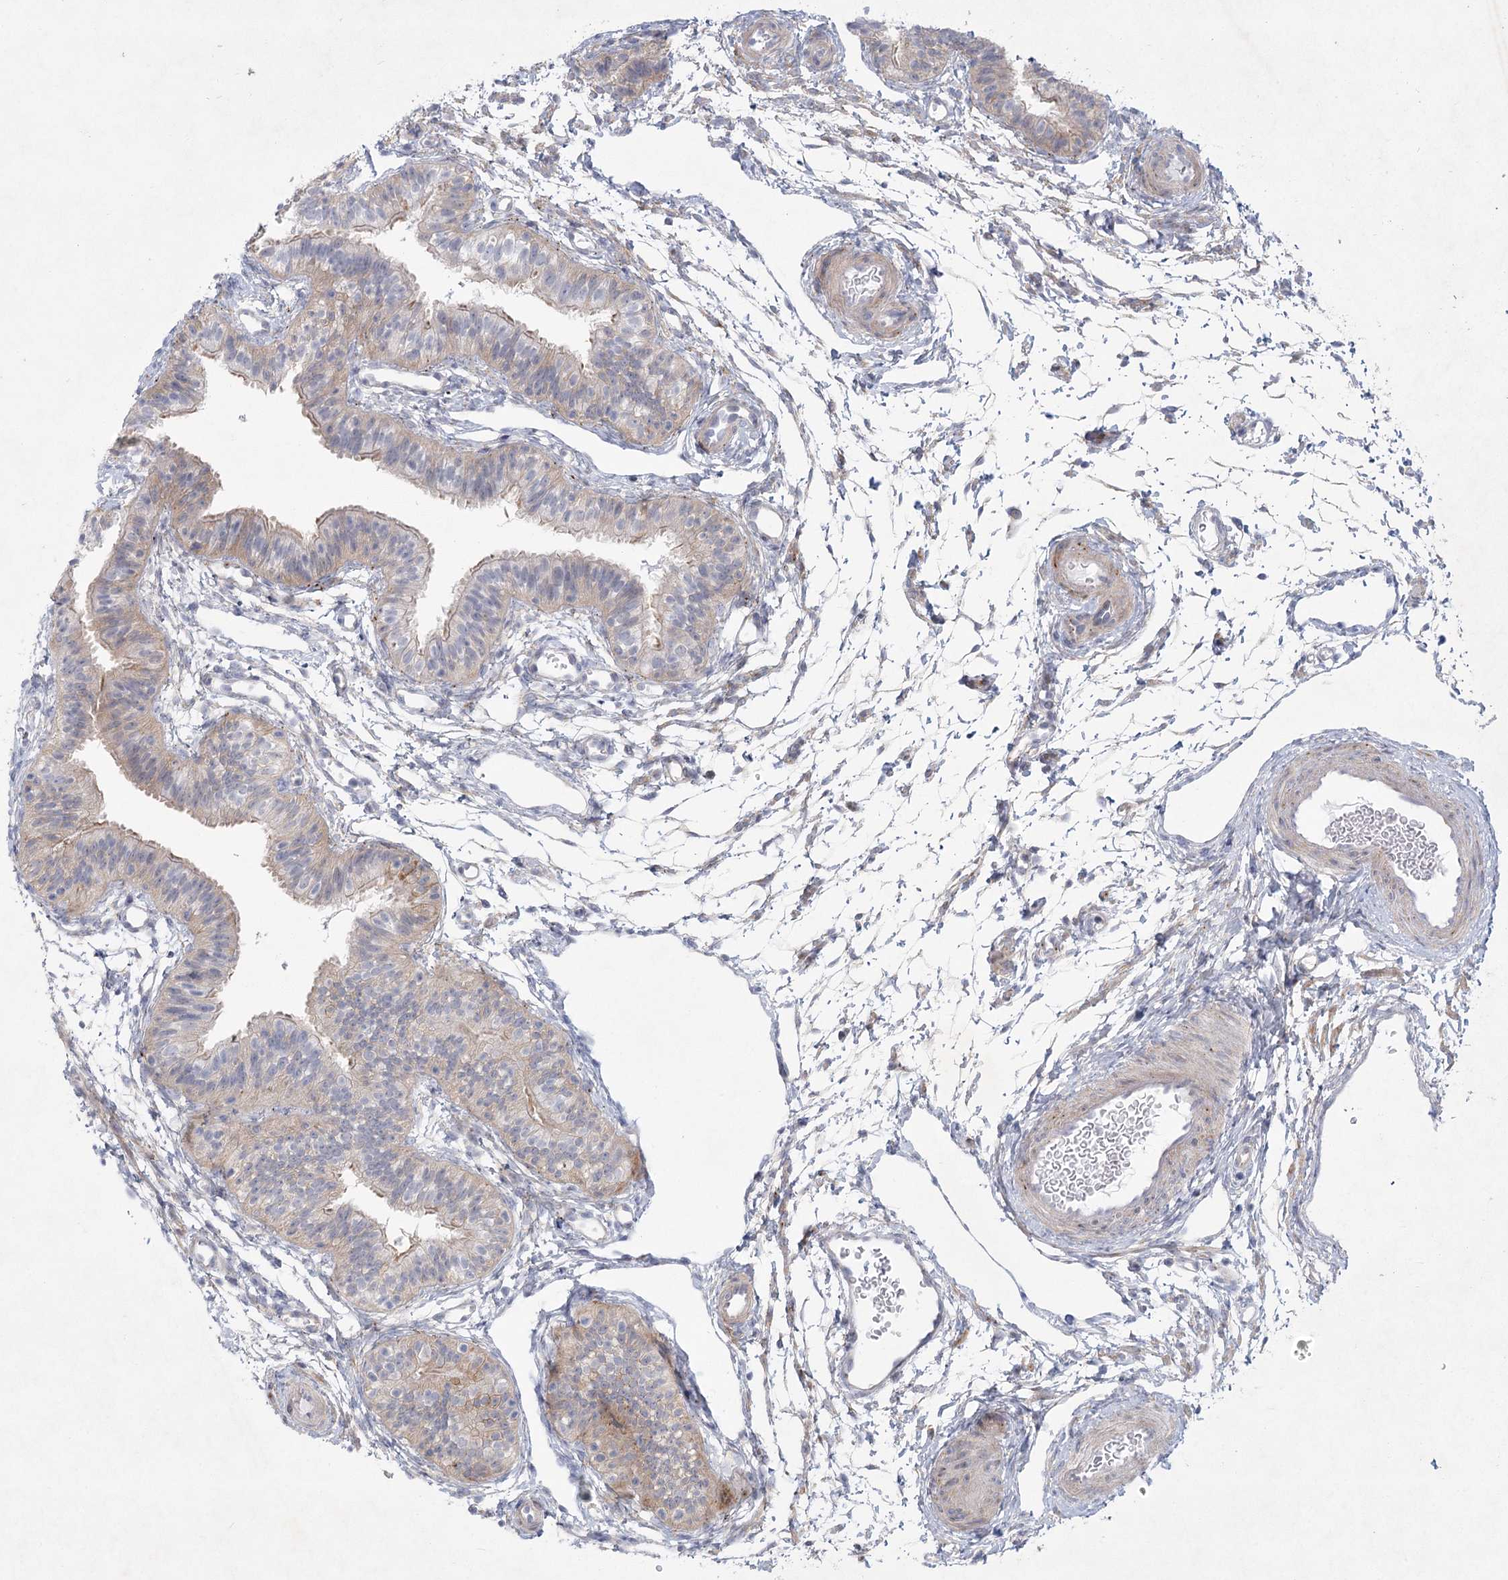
{"staining": {"intensity": "weak", "quantity": "25%-75%", "location": "cytoplasmic/membranous"}, "tissue": "fallopian tube", "cell_type": "Glandular cells", "image_type": "normal", "snomed": [{"axis": "morphology", "description": "Normal tissue, NOS"}, {"axis": "topography", "description": "Fallopian tube"}], "caption": "Protein staining reveals weak cytoplasmic/membranous staining in approximately 25%-75% of glandular cells in benign fallopian tube.", "gene": "FAM110C", "patient": {"sex": "female", "age": 35}}